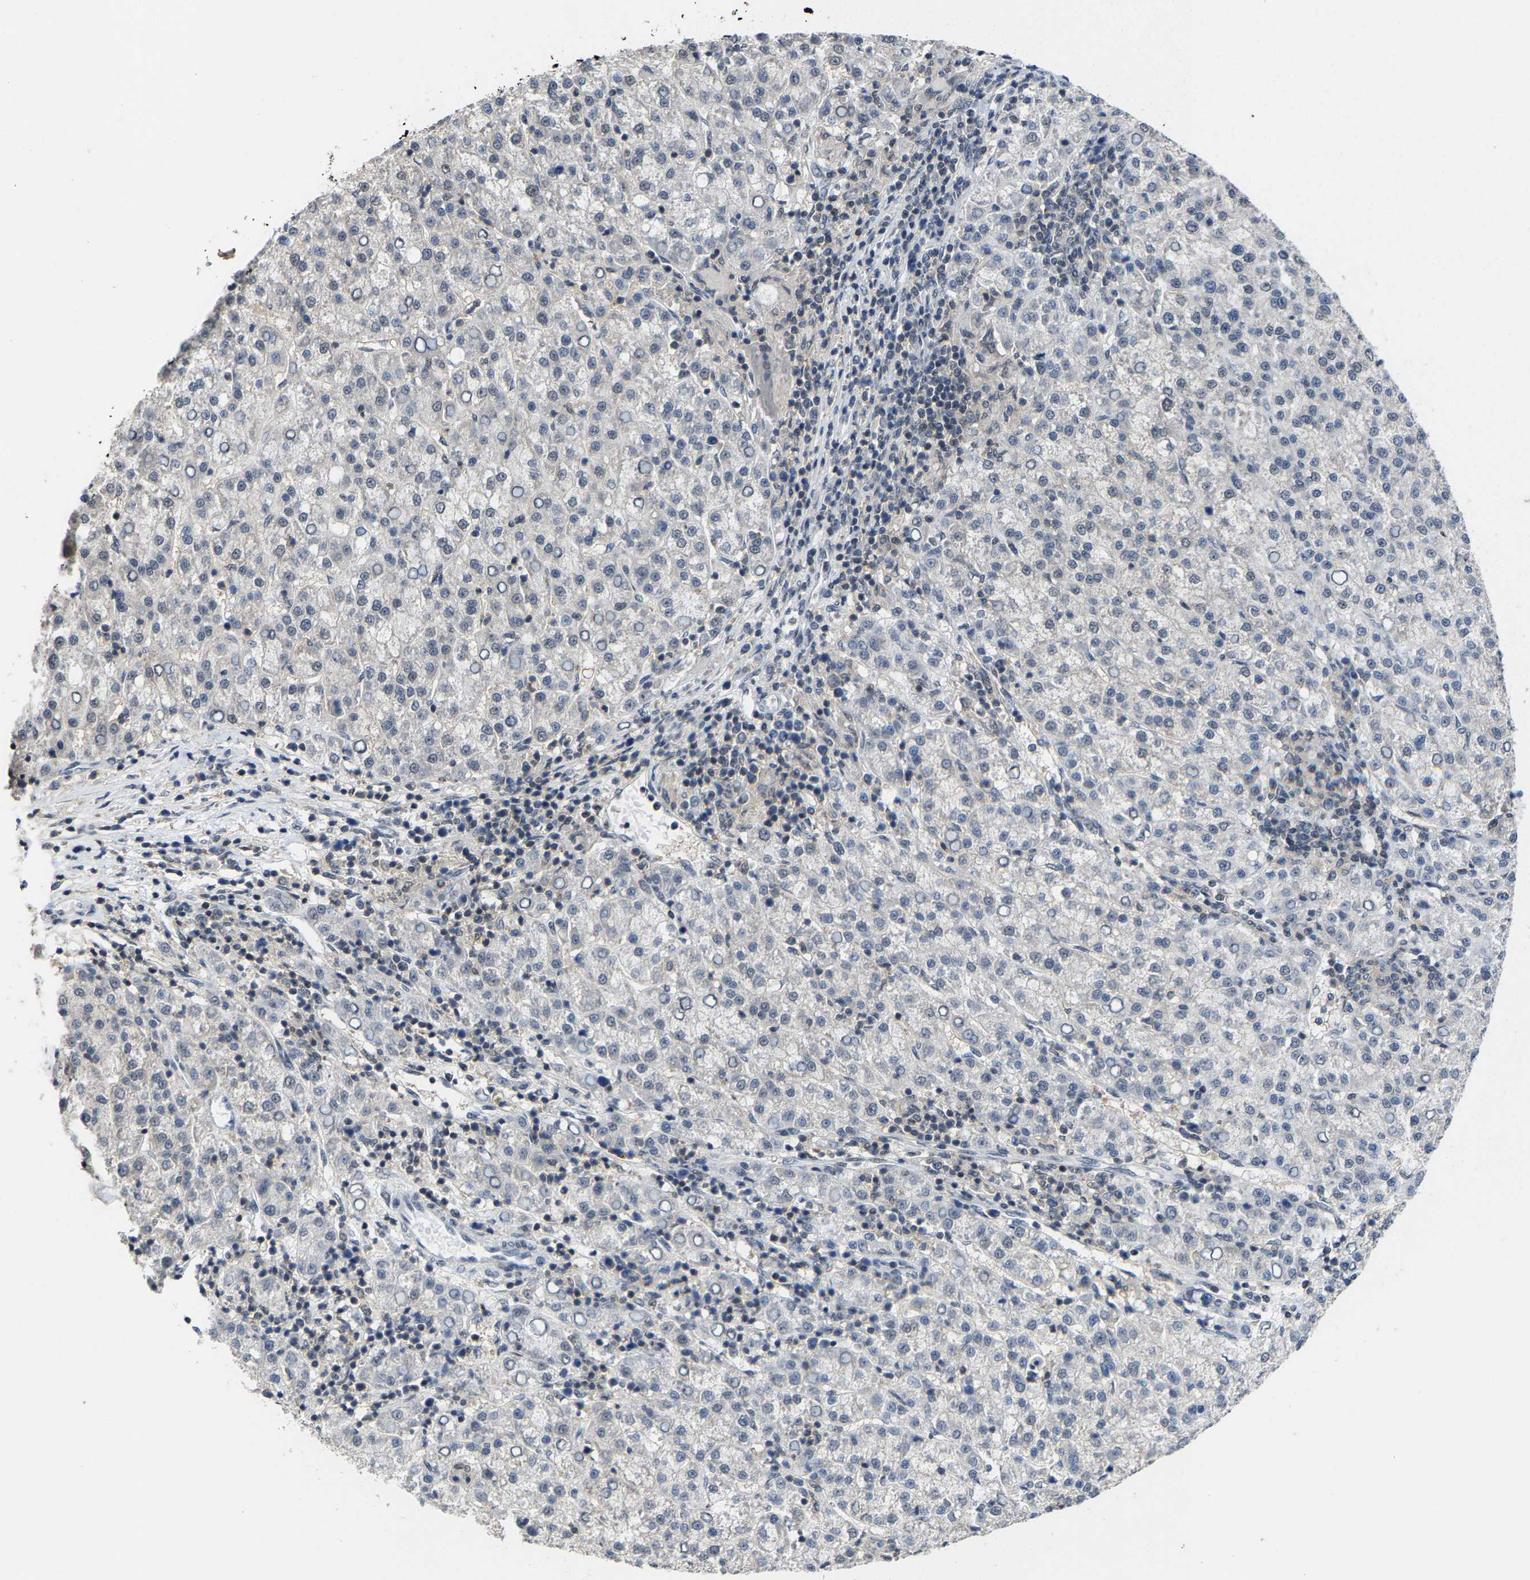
{"staining": {"intensity": "negative", "quantity": "none", "location": "none"}, "tissue": "liver cancer", "cell_type": "Tumor cells", "image_type": "cancer", "snomed": [{"axis": "morphology", "description": "Carcinoma, Hepatocellular, NOS"}, {"axis": "topography", "description": "Liver"}], "caption": "Protein analysis of liver cancer displays no significant expression in tumor cells.", "gene": "FGD3", "patient": {"sex": "female", "age": 58}}